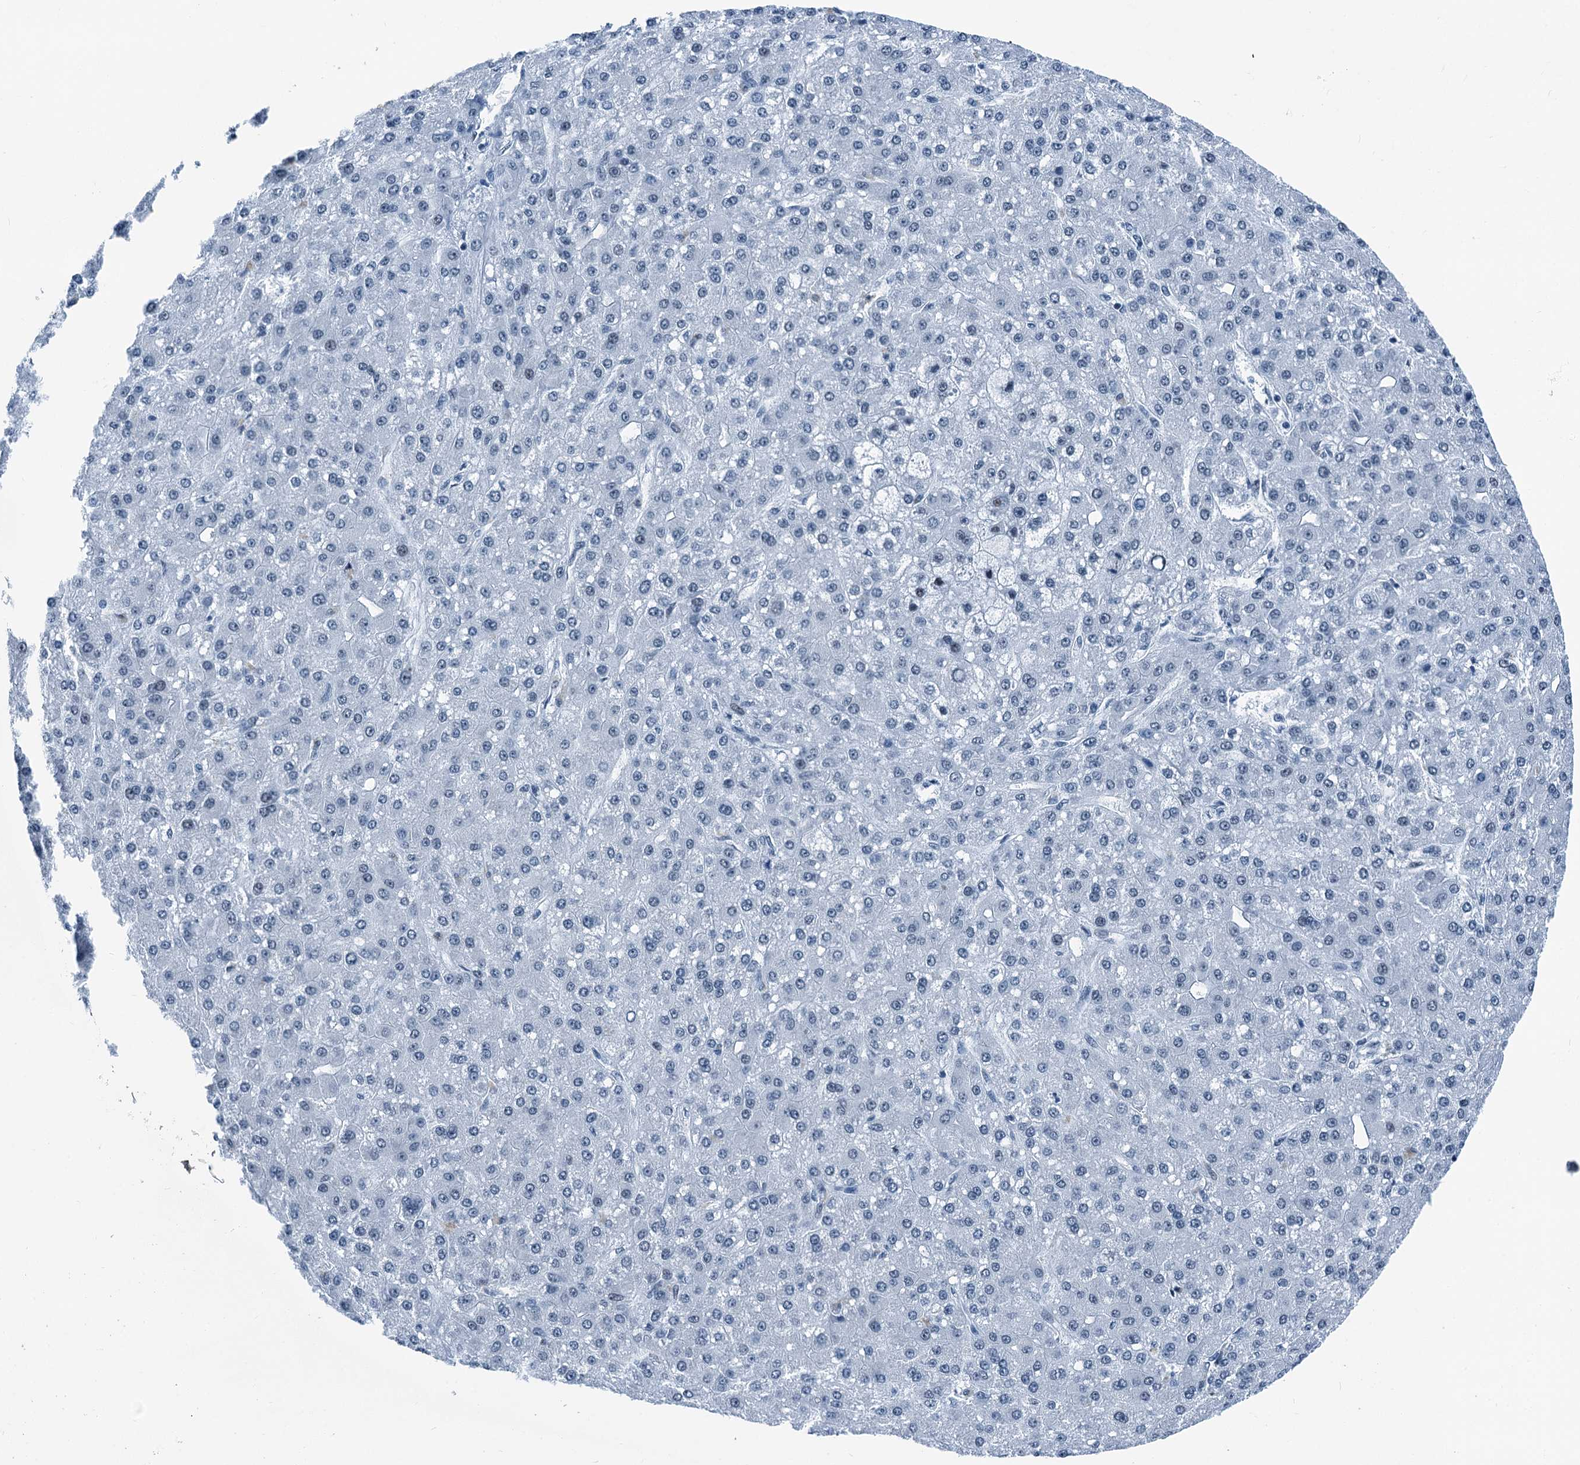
{"staining": {"intensity": "negative", "quantity": "none", "location": "none"}, "tissue": "liver cancer", "cell_type": "Tumor cells", "image_type": "cancer", "snomed": [{"axis": "morphology", "description": "Carcinoma, Hepatocellular, NOS"}, {"axis": "topography", "description": "Liver"}], "caption": "Immunohistochemistry of hepatocellular carcinoma (liver) shows no positivity in tumor cells.", "gene": "TRPT1", "patient": {"sex": "male", "age": 67}}